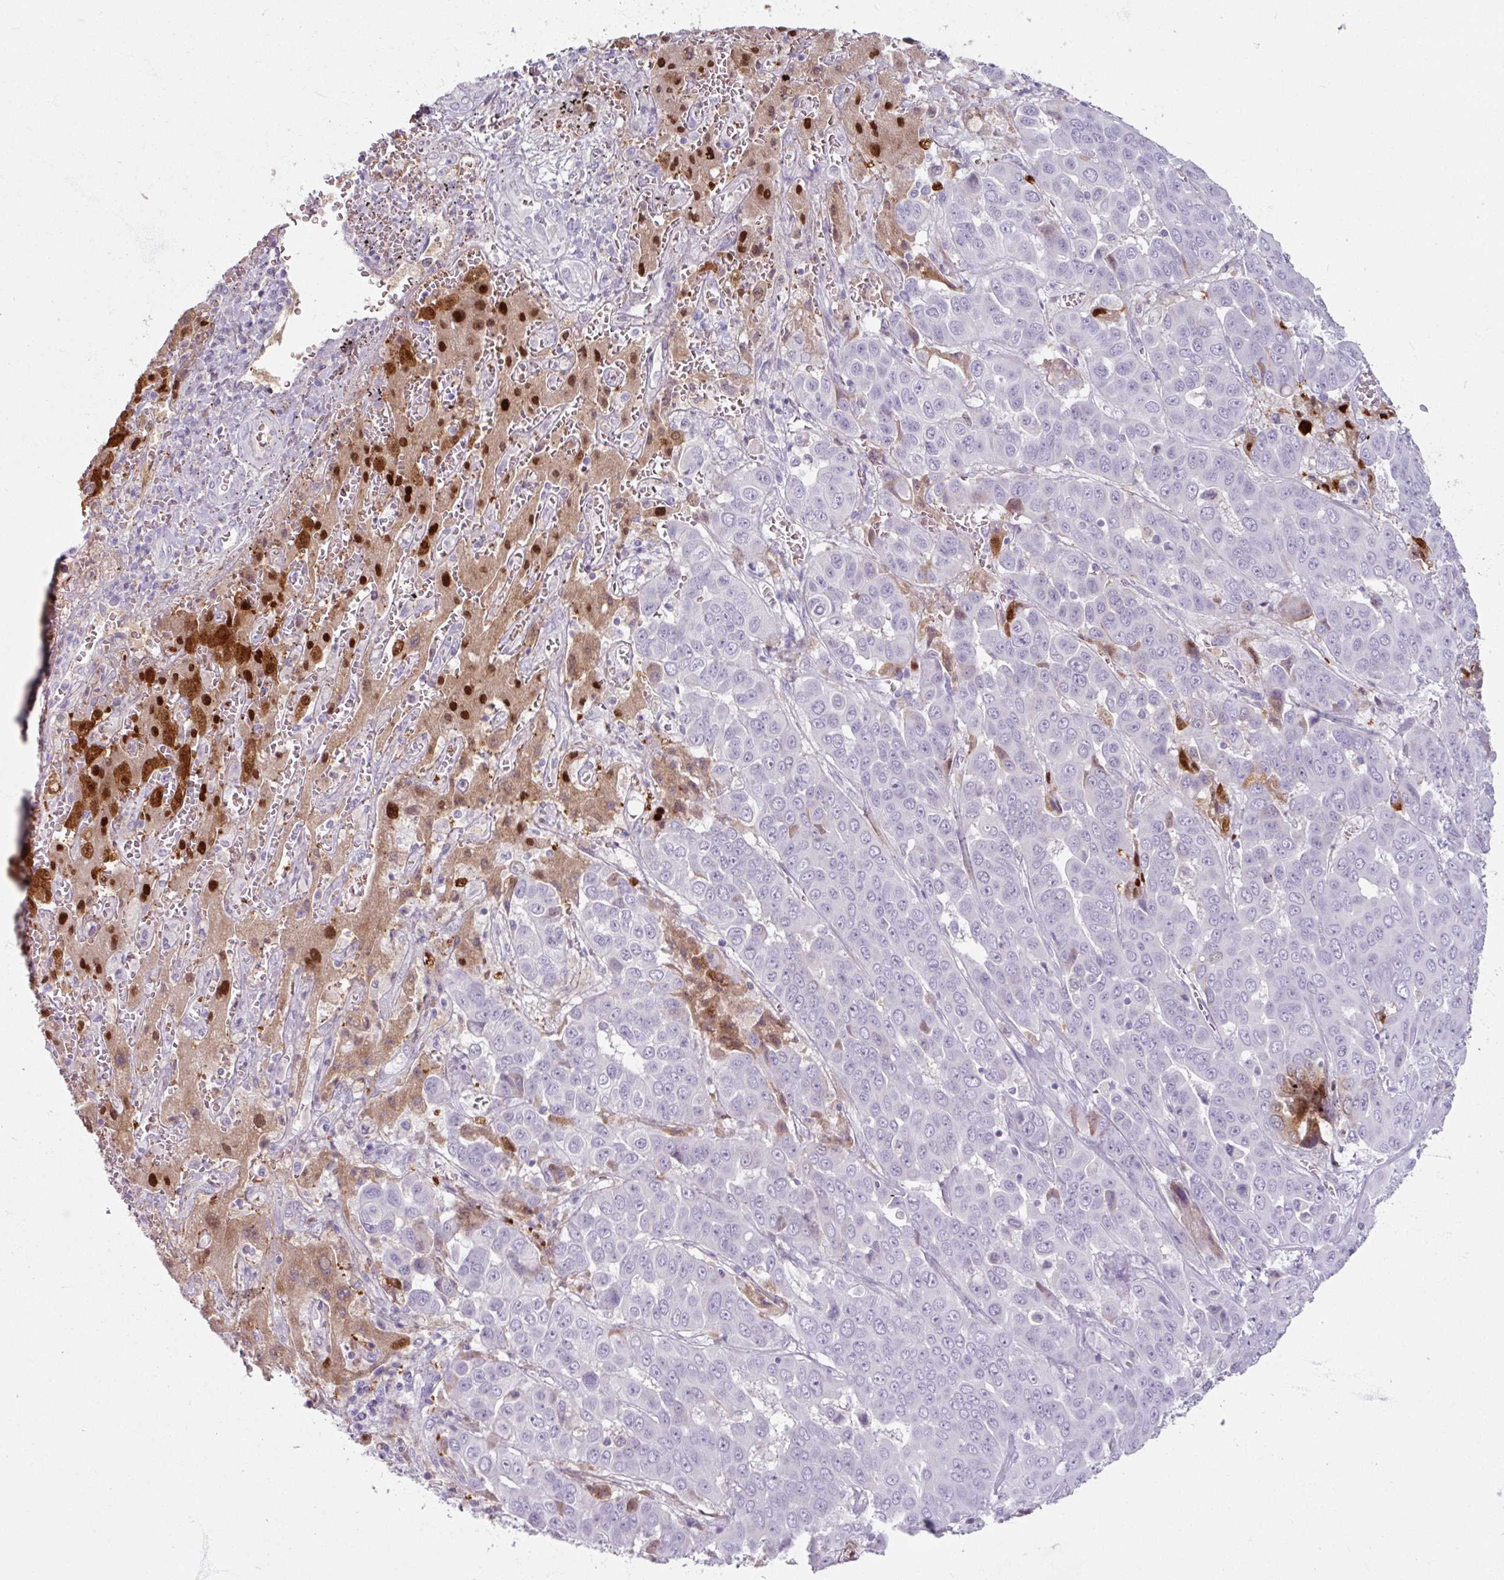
{"staining": {"intensity": "negative", "quantity": "none", "location": "none"}, "tissue": "liver cancer", "cell_type": "Tumor cells", "image_type": "cancer", "snomed": [{"axis": "morphology", "description": "Cholangiocarcinoma"}, {"axis": "topography", "description": "Liver"}], "caption": "This is an immunohistochemistry micrograph of human liver cholangiocarcinoma. There is no staining in tumor cells.", "gene": "ARG1", "patient": {"sex": "female", "age": 52}}